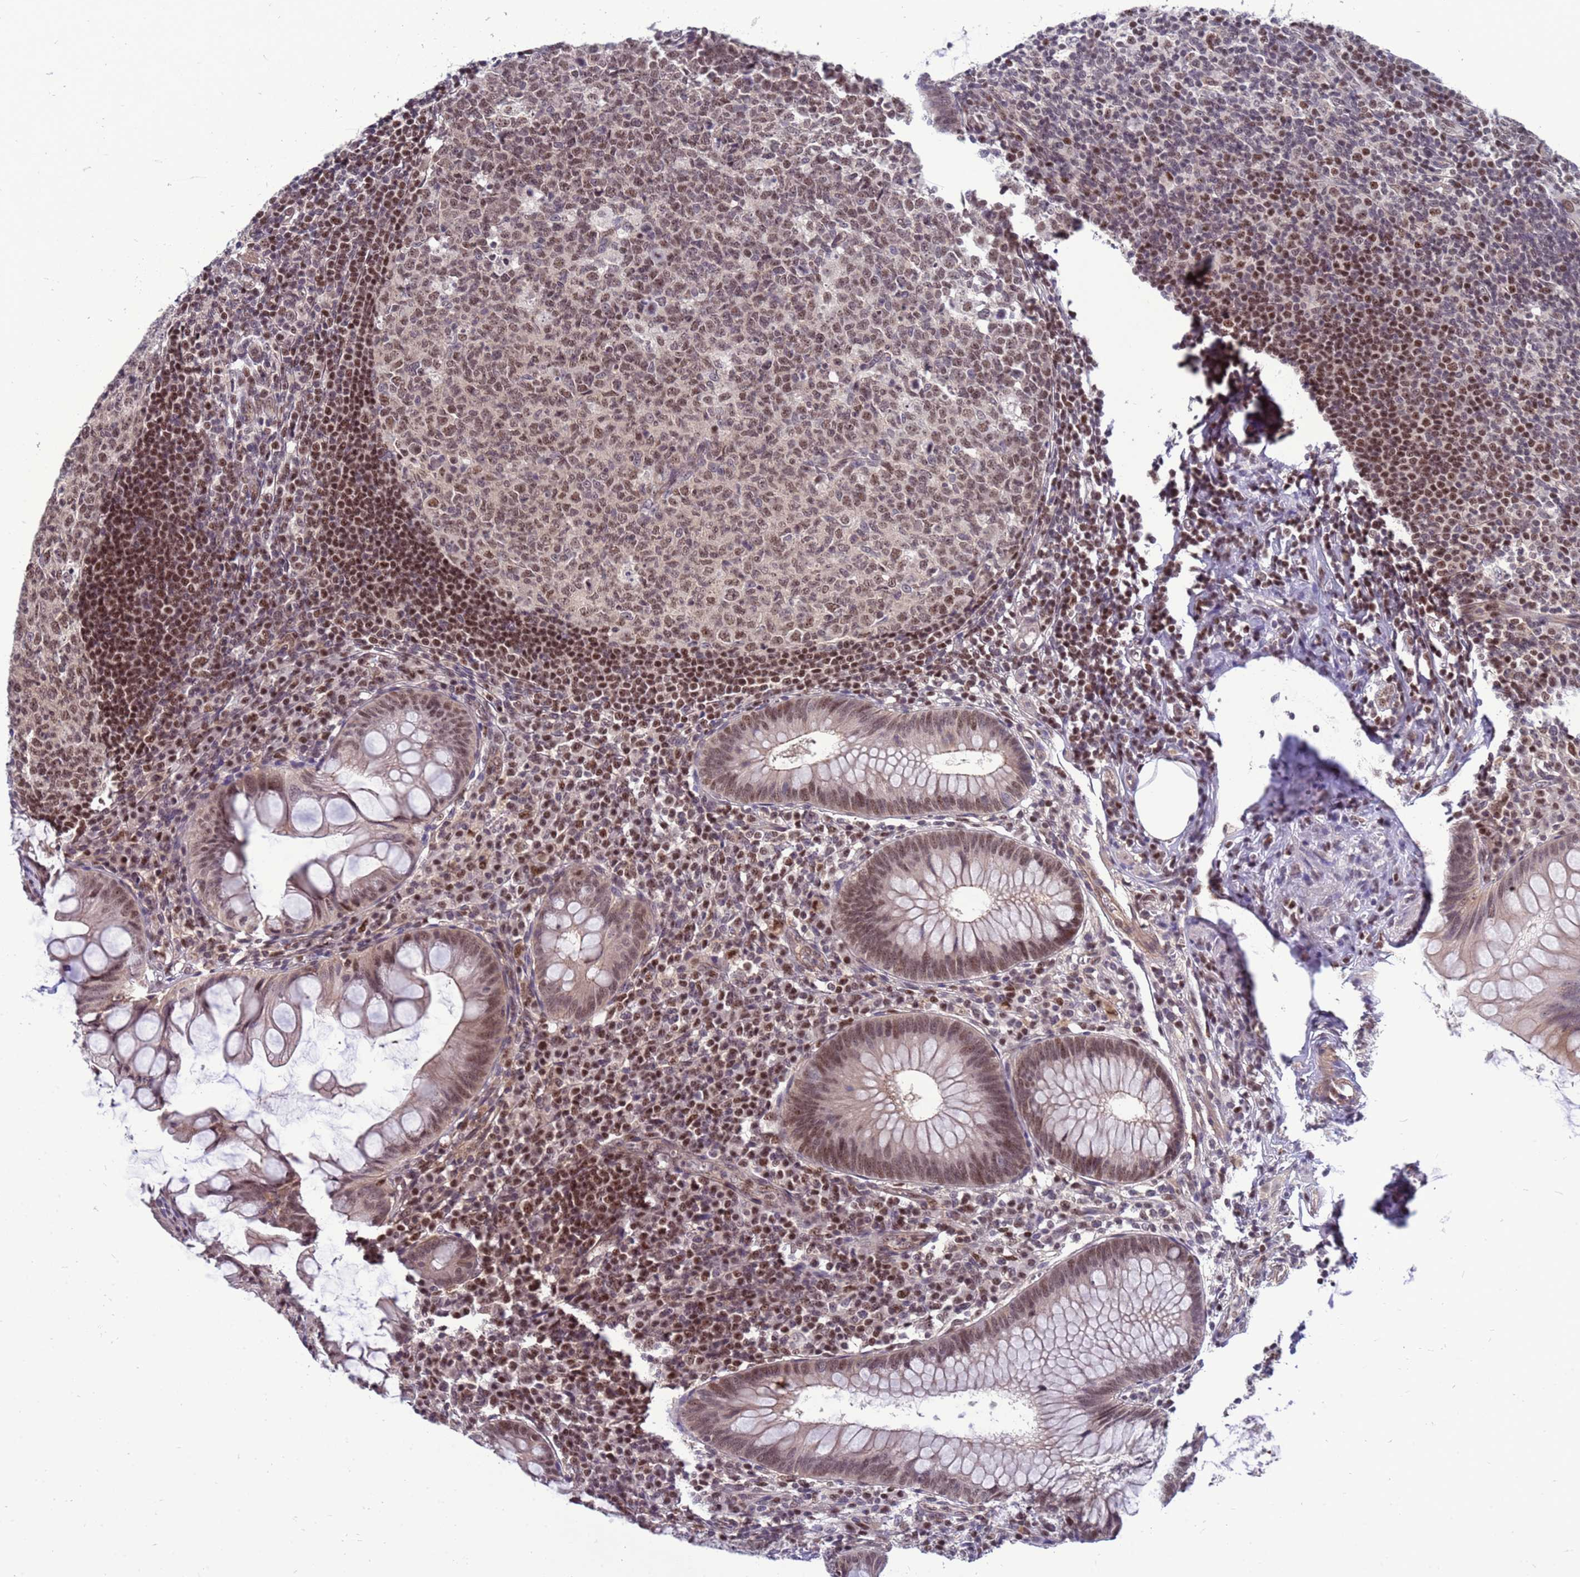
{"staining": {"intensity": "moderate", "quantity": ">75%", "location": "cytoplasmic/membranous,nuclear"}, "tissue": "appendix", "cell_type": "Glandular cells", "image_type": "normal", "snomed": [{"axis": "morphology", "description": "Normal tissue, NOS"}, {"axis": "topography", "description": "Appendix"}], "caption": "An image of human appendix stained for a protein demonstrates moderate cytoplasmic/membranous,nuclear brown staining in glandular cells. (brown staining indicates protein expression, while blue staining denotes nuclei).", "gene": "NSL1", "patient": {"sex": "male", "age": 56}}